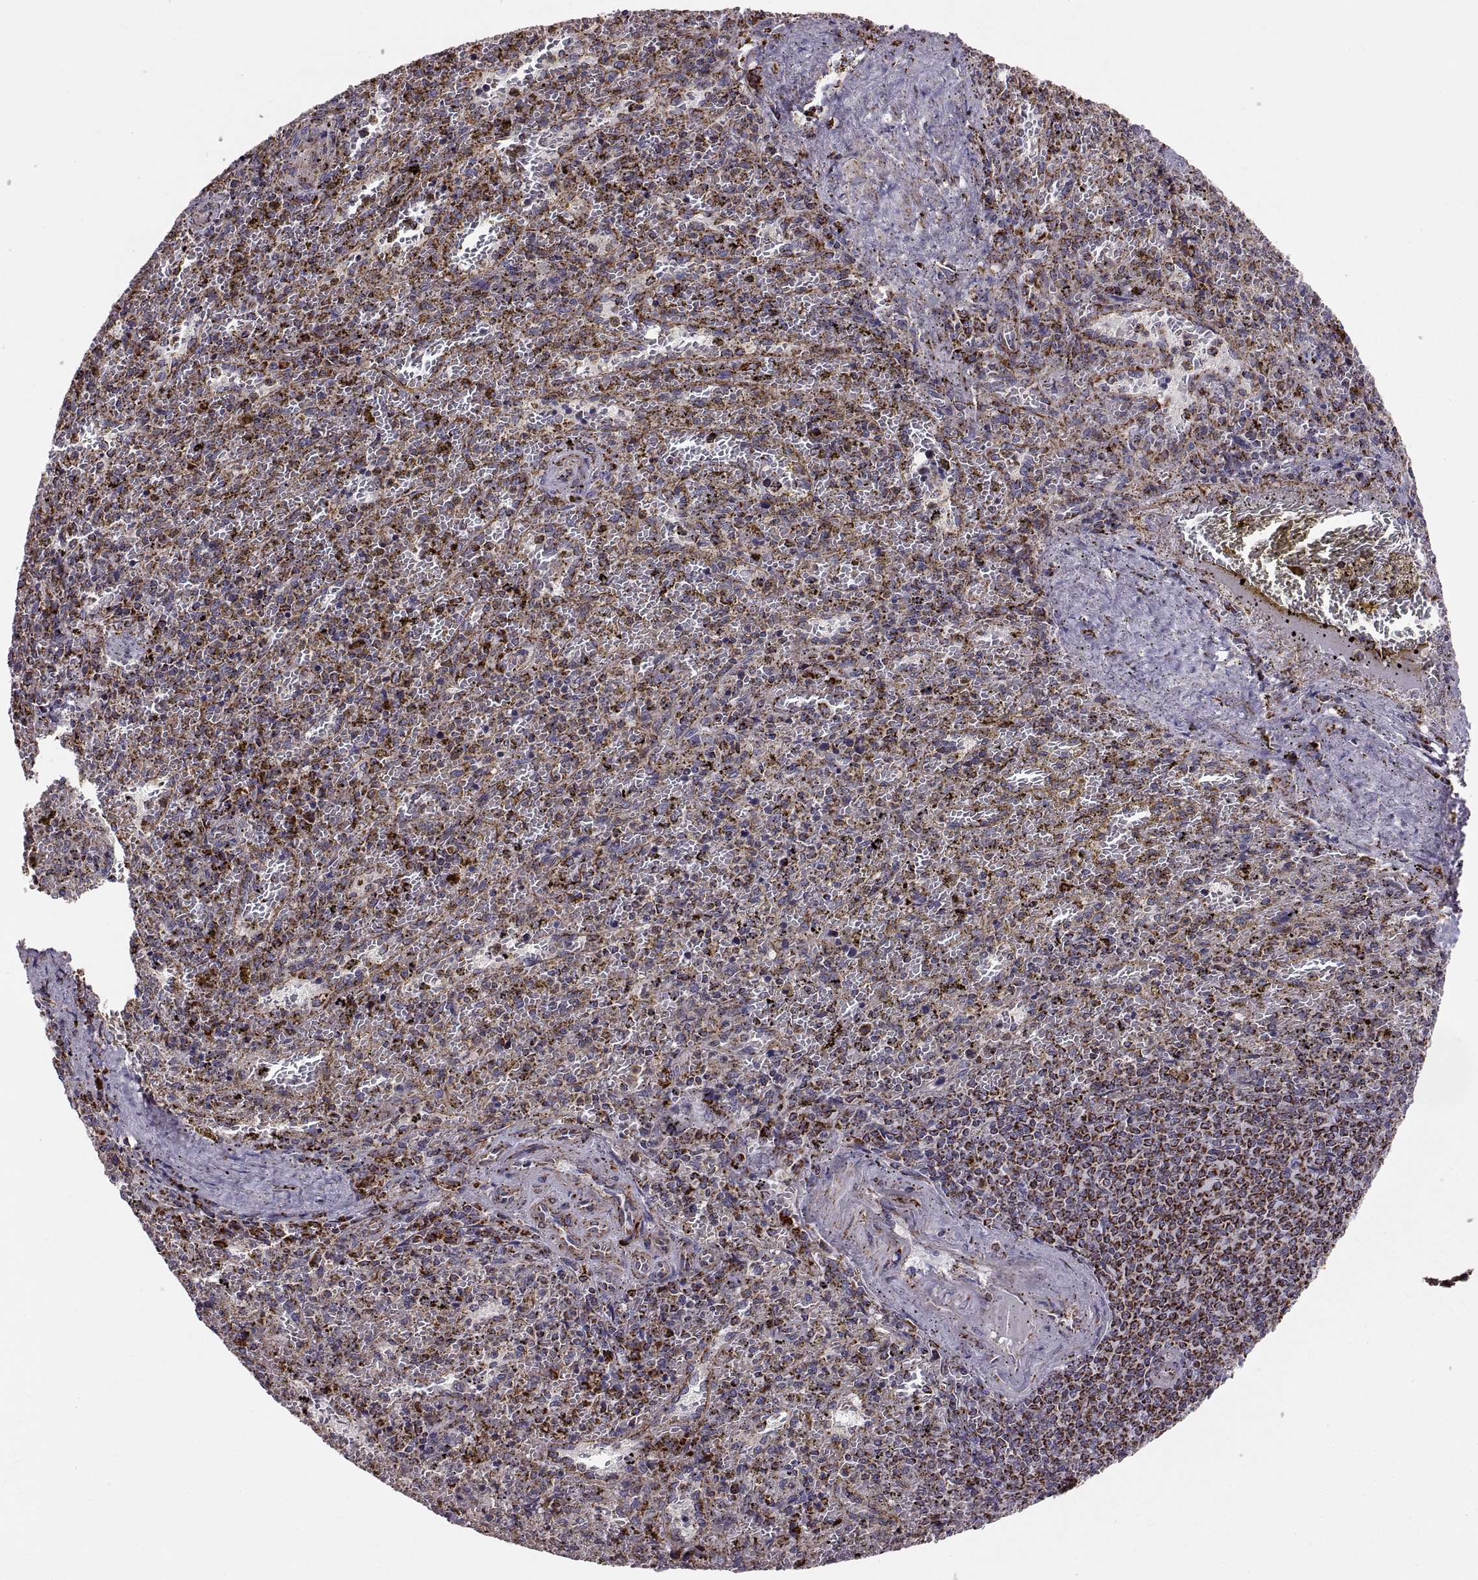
{"staining": {"intensity": "strong", "quantity": "<25%", "location": "cytoplasmic/membranous"}, "tissue": "spleen", "cell_type": "Cells in red pulp", "image_type": "normal", "snomed": [{"axis": "morphology", "description": "Normal tissue, NOS"}, {"axis": "topography", "description": "Spleen"}], "caption": "The micrograph displays staining of benign spleen, revealing strong cytoplasmic/membranous protein positivity (brown color) within cells in red pulp.", "gene": "ARSD", "patient": {"sex": "female", "age": 50}}